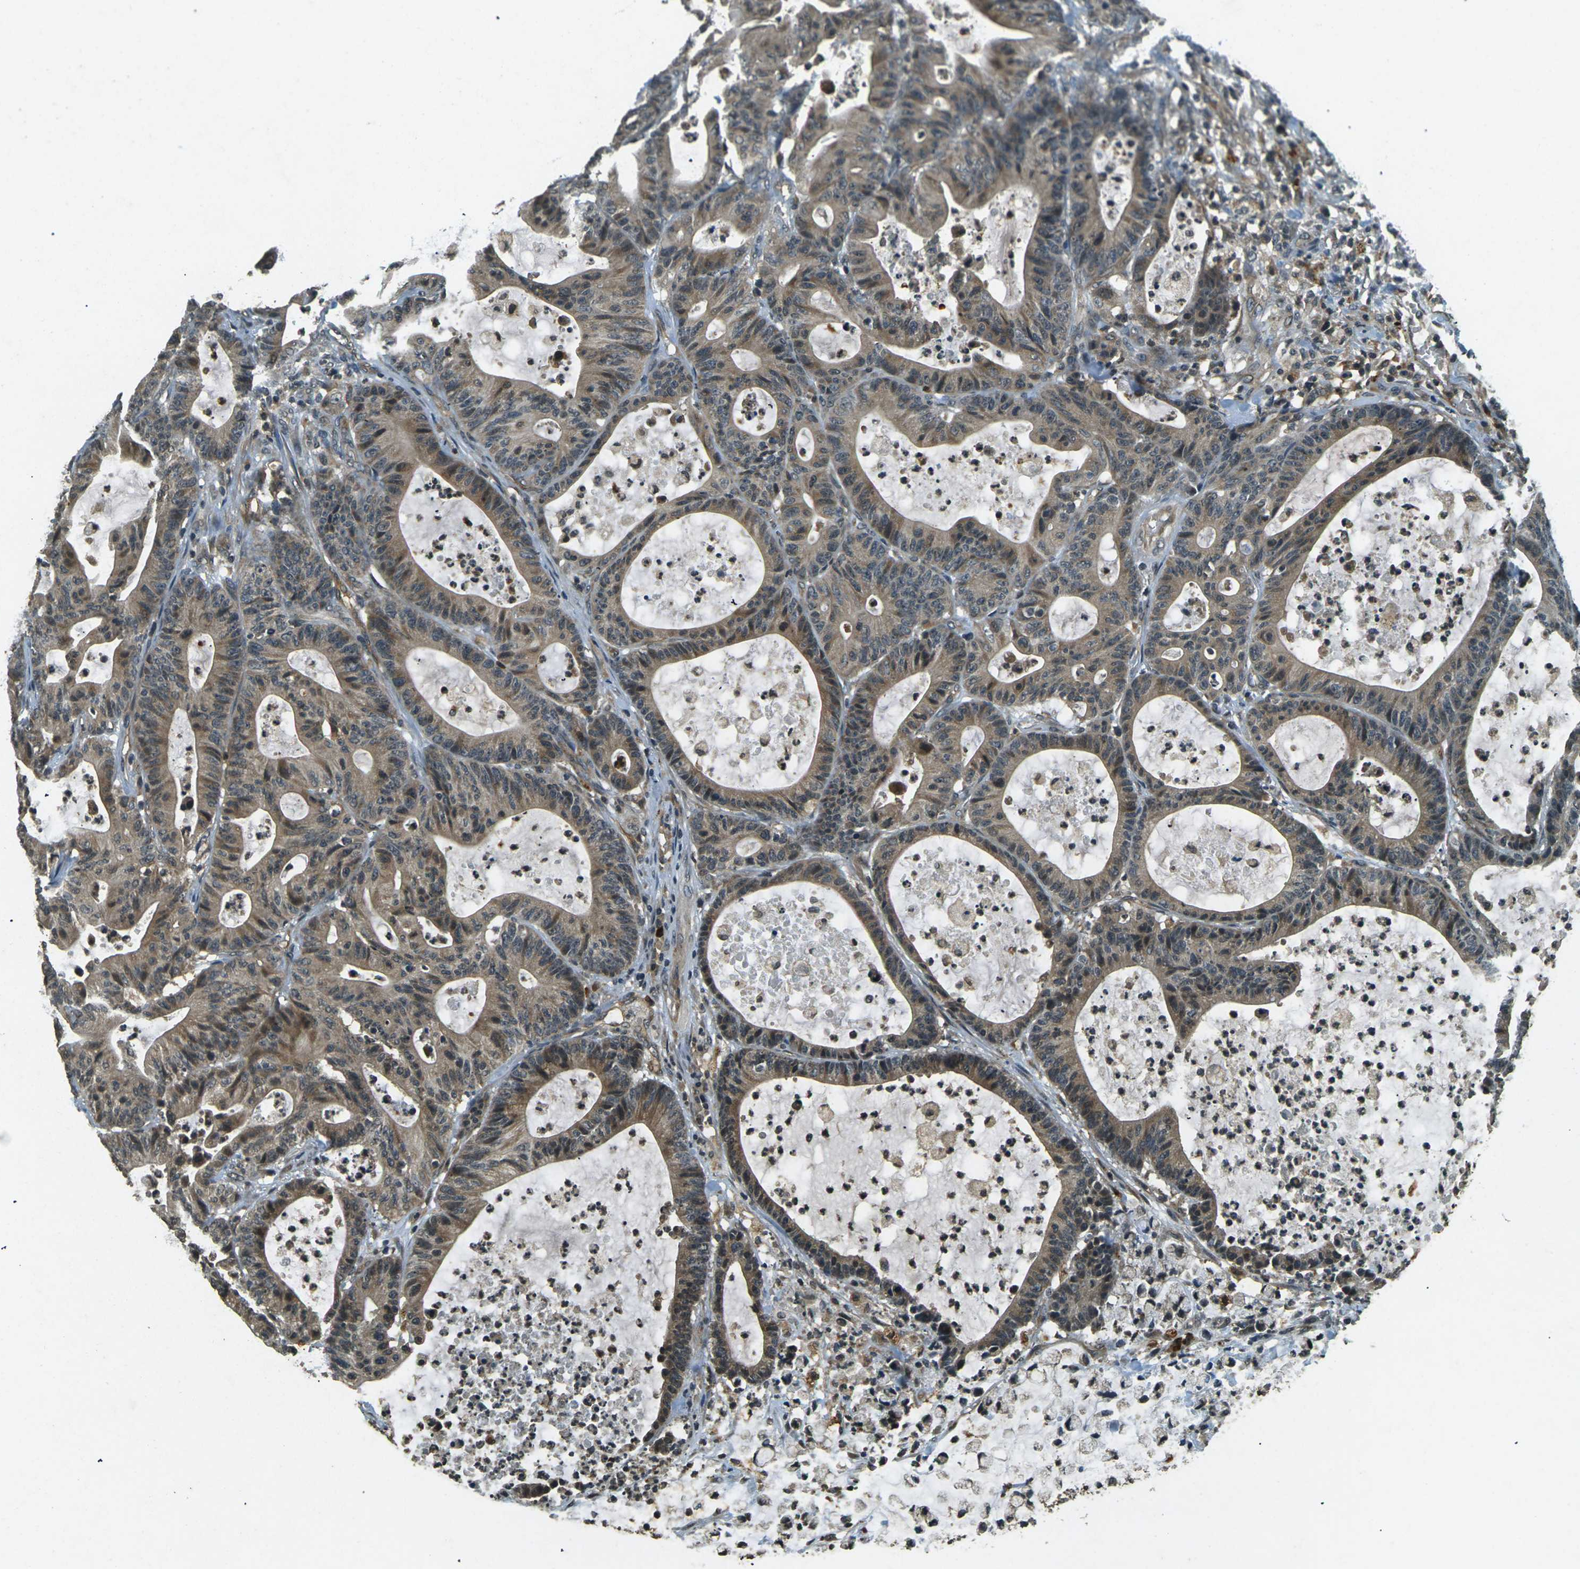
{"staining": {"intensity": "moderate", "quantity": ">75%", "location": "cytoplasmic/membranous"}, "tissue": "colorectal cancer", "cell_type": "Tumor cells", "image_type": "cancer", "snomed": [{"axis": "morphology", "description": "Adenocarcinoma, NOS"}, {"axis": "topography", "description": "Colon"}], "caption": "Colorectal cancer stained with IHC displays moderate cytoplasmic/membranous expression in about >75% of tumor cells. (DAB (3,3'-diaminobenzidine) = brown stain, brightfield microscopy at high magnification).", "gene": "PDE2A", "patient": {"sex": "female", "age": 84}}